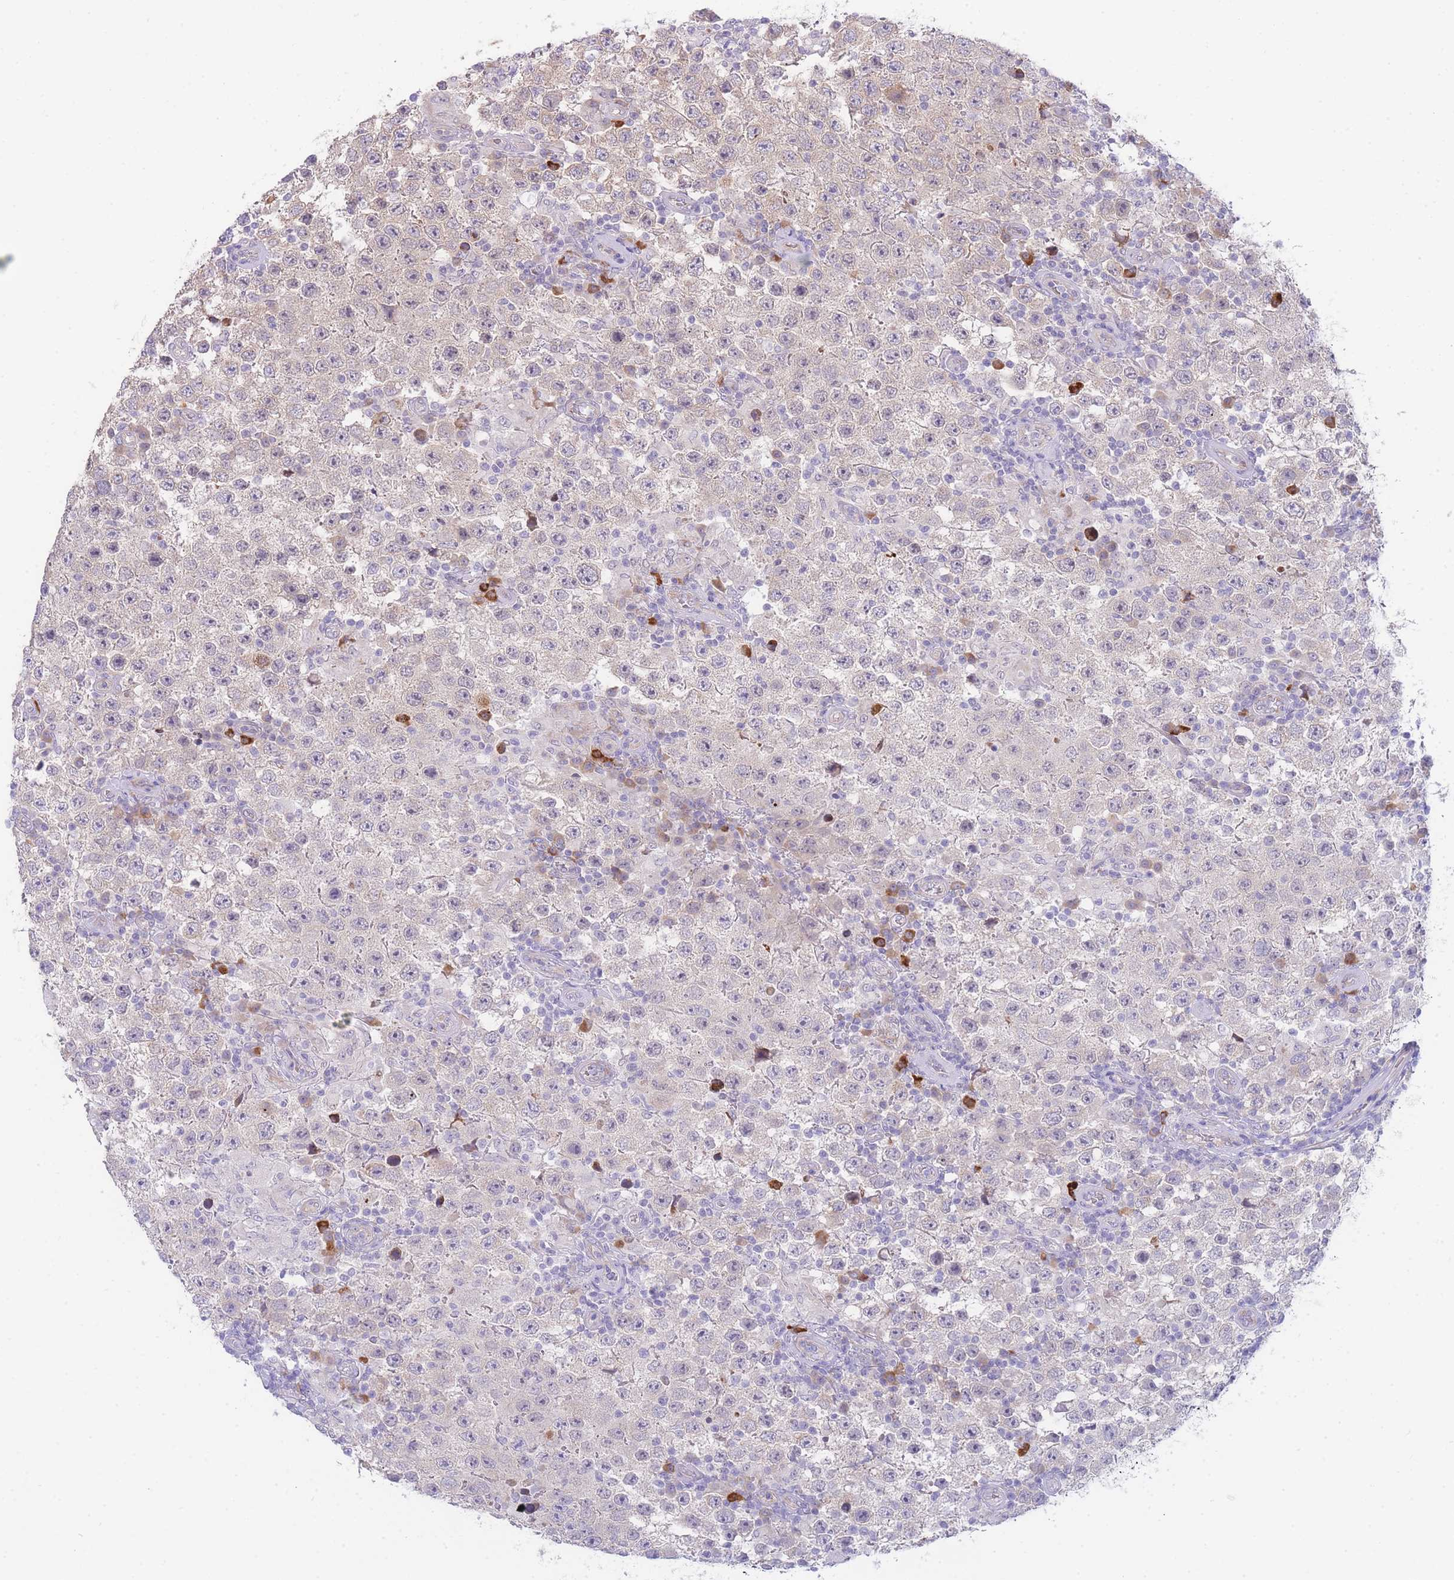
{"staining": {"intensity": "negative", "quantity": "none", "location": "none"}, "tissue": "testis cancer", "cell_type": "Tumor cells", "image_type": "cancer", "snomed": [{"axis": "morphology", "description": "Normal tissue, NOS"}, {"axis": "morphology", "description": "Urothelial carcinoma, High grade"}, {"axis": "morphology", "description": "Seminoma, NOS"}, {"axis": "morphology", "description": "Carcinoma, Embryonal, NOS"}, {"axis": "topography", "description": "Urinary bladder"}, {"axis": "topography", "description": "Testis"}], "caption": "Immunohistochemistry (IHC) micrograph of neoplastic tissue: human embryonal carcinoma (testis) stained with DAB (3,3'-diaminobenzidine) exhibits no significant protein staining in tumor cells.", "gene": "ZNF510", "patient": {"sex": "male", "age": 41}}